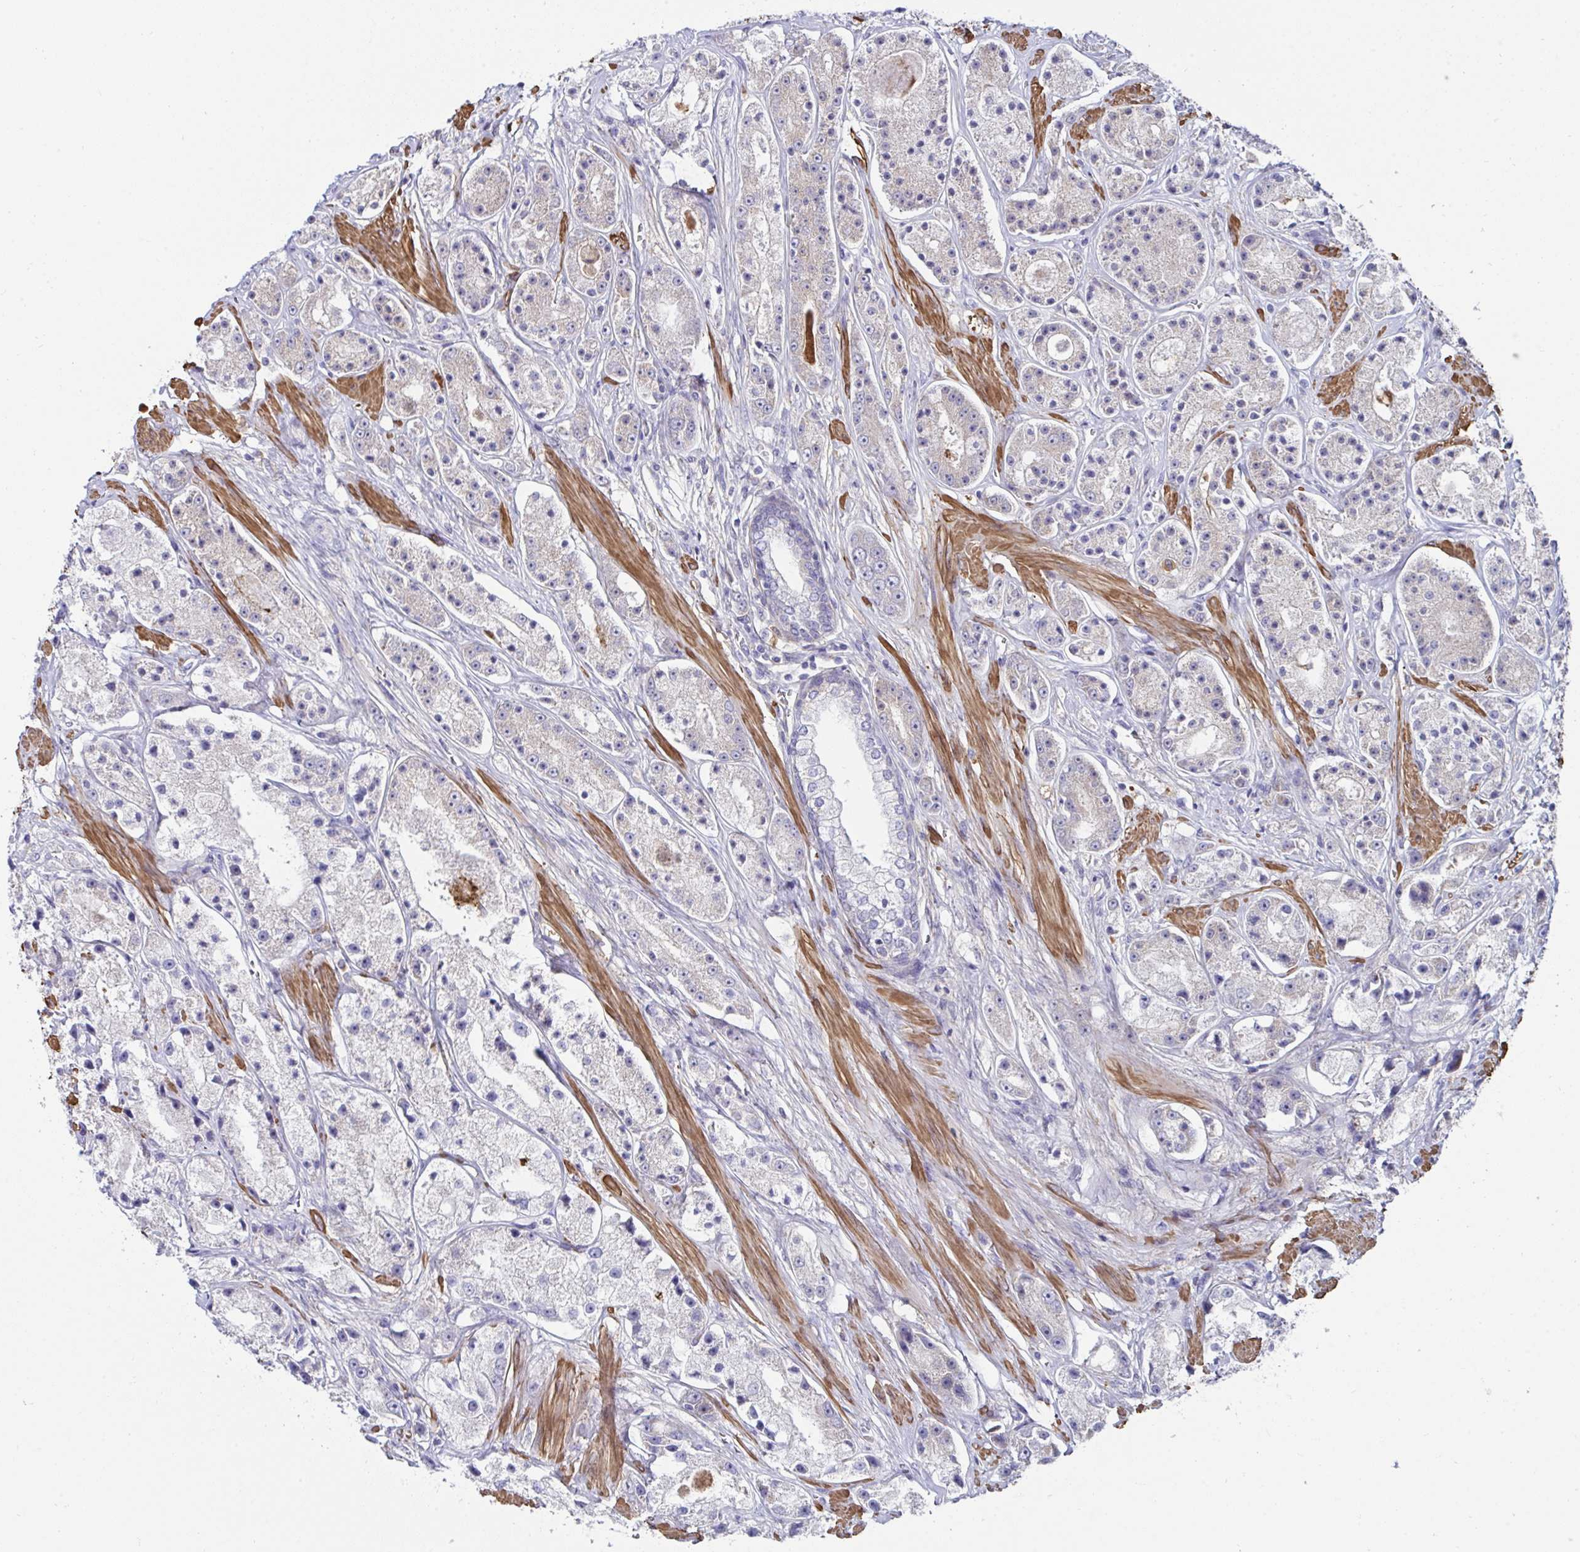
{"staining": {"intensity": "weak", "quantity": "<25%", "location": "cytoplasmic/membranous"}, "tissue": "prostate cancer", "cell_type": "Tumor cells", "image_type": "cancer", "snomed": [{"axis": "morphology", "description": "Adenocarcinoma, High grade"}, {"axis": "topography", "description": "Prostate"}], "caption": "Immunohistochemistry (IHC) histopathology image of neoplastic tissue: human high-grade adenocarcinoma (prostate) stained with DAB reveals no significant protein staining in tumor cells.", "gene": "FBXL13", "patient": {"sex": "male", "age": 67}}